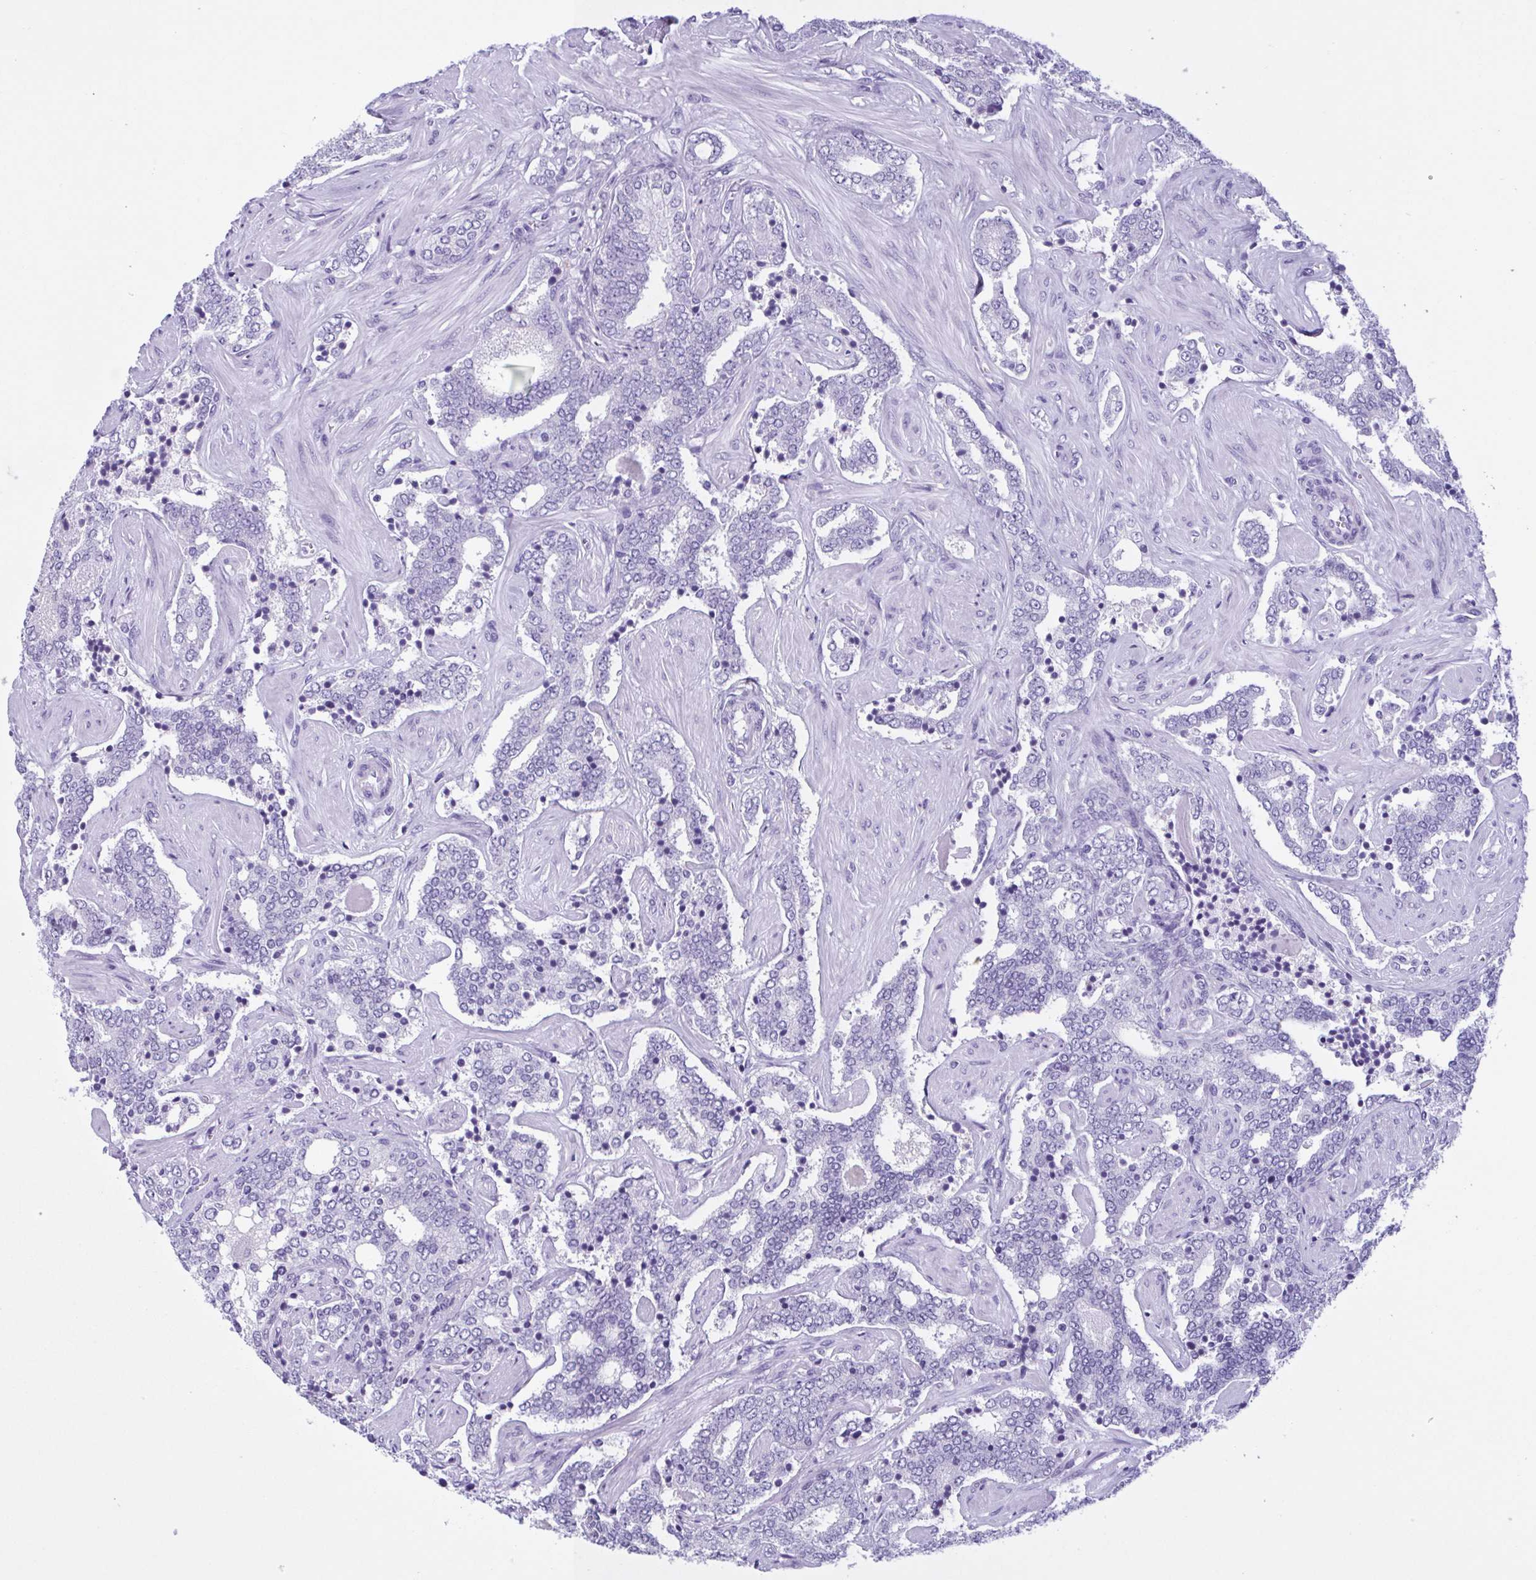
{"staining": {"intensity": "negative", "quantity": "none", "location": "none"}, "tissue": "prostate cancer", "cell_type": "Tumor cells", "image_type": "cancer", "snomed": [{"axis": "morphology", "description": "Adenocarcinoma, High grade"}, {"axis": "topography", "description": "Prostate"}], "caption": "This is a image of immunohistochemistry staining of prostate cancer, which shows no expression in tumor cells. Nuclei are stained in blue.", "gene": "INAFM1", "patient": {"sex": "male", "age": 60}}